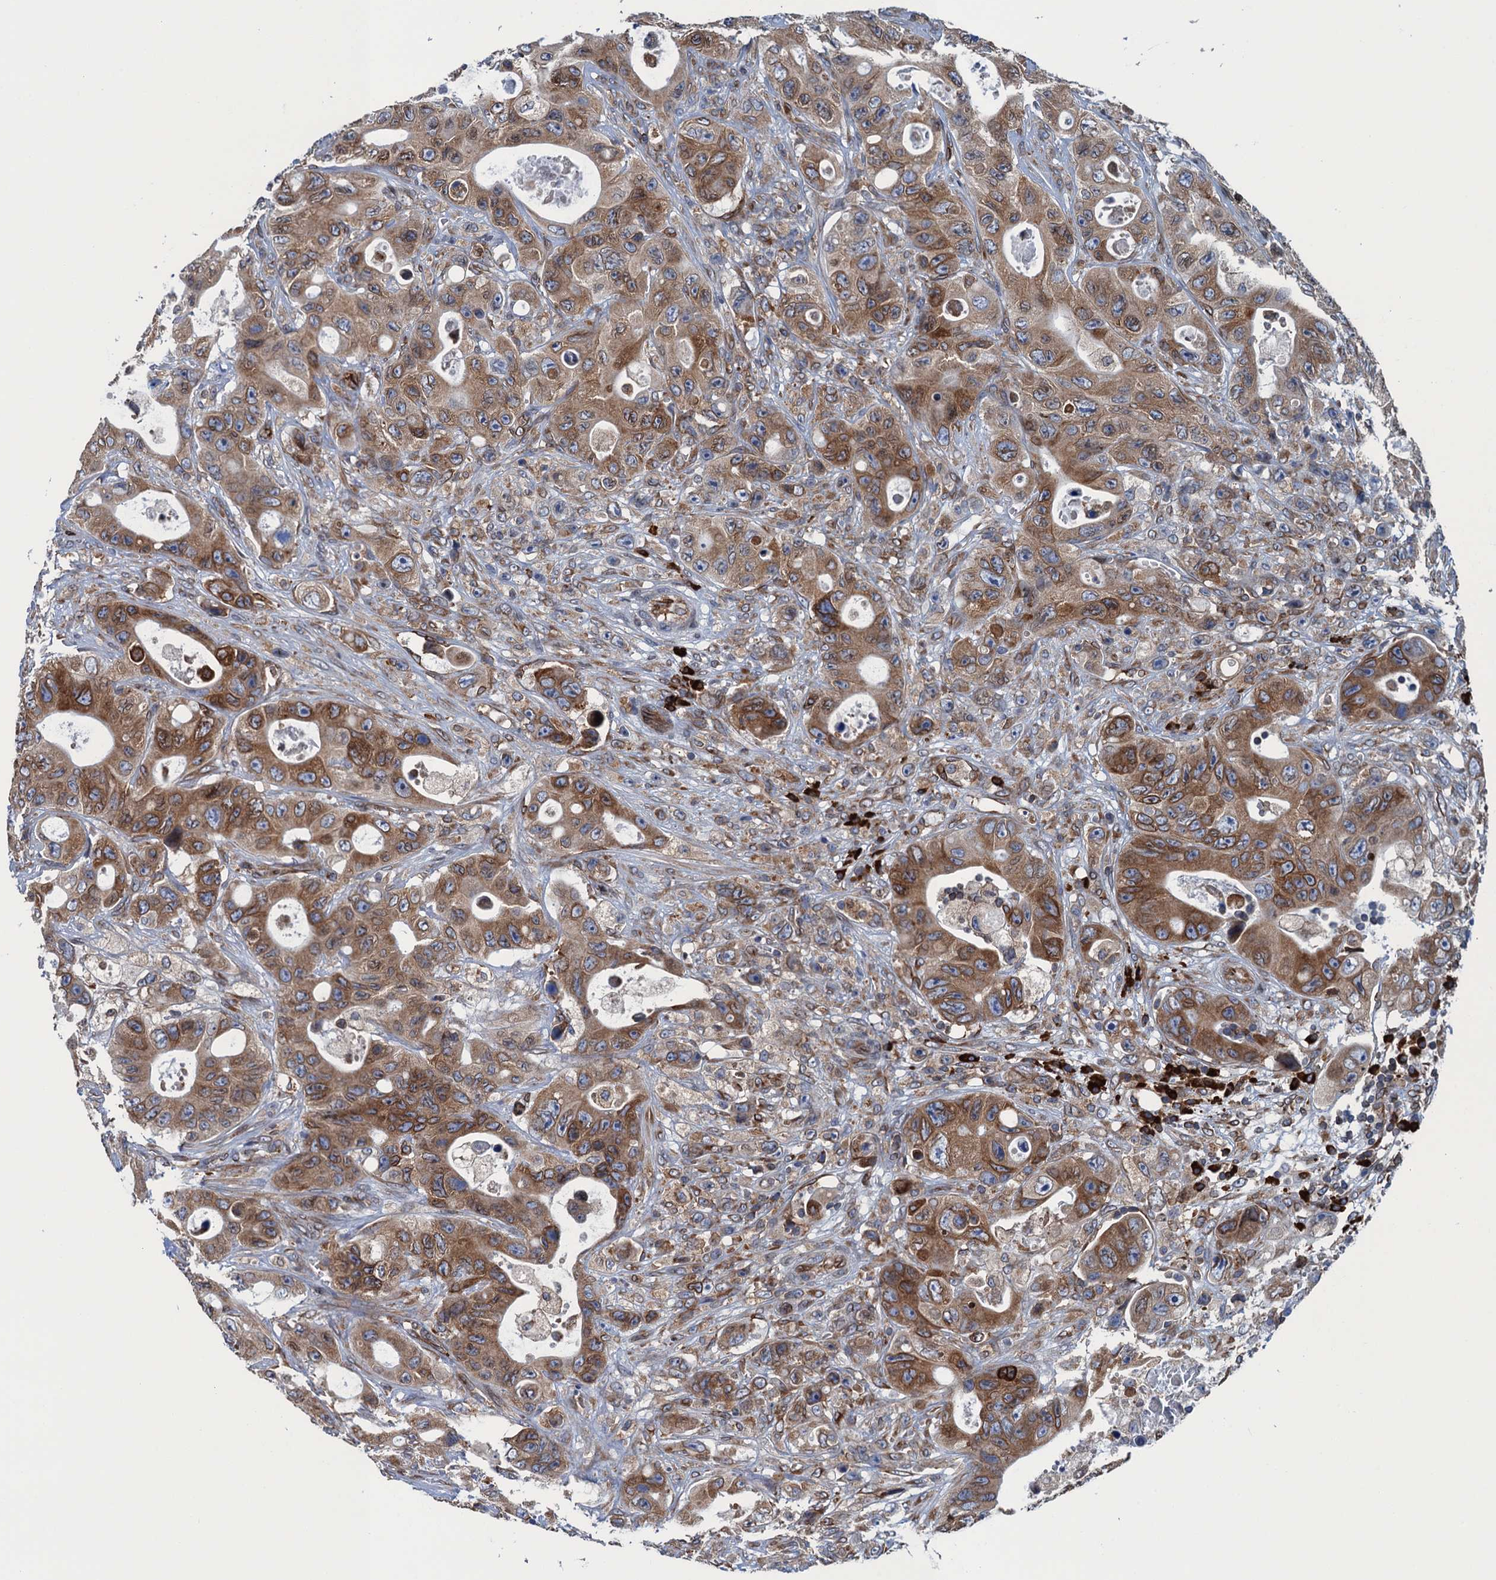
{"staining": {"intensity": "moderate", "quantity": ">75%", "location": "cytoplasmic/membranous"}, "tissue": "colorectal cancer", "cell_type": "Tumor cells", "image_type": "cancer", "snomed": [{"axis": "morphology", "description": "Adenocarcinoma, NOS"}, {"axis": "topography", "description": "Colon"}], "caption": "An image showing moderate cytoplasmic/membranous expression in about >75% of tumor cells in colorectal cancer, as visualized by brown immunohistochemical staining.", "gene": "TMEM205", "patient": {"sex": "female", "age": 46}}